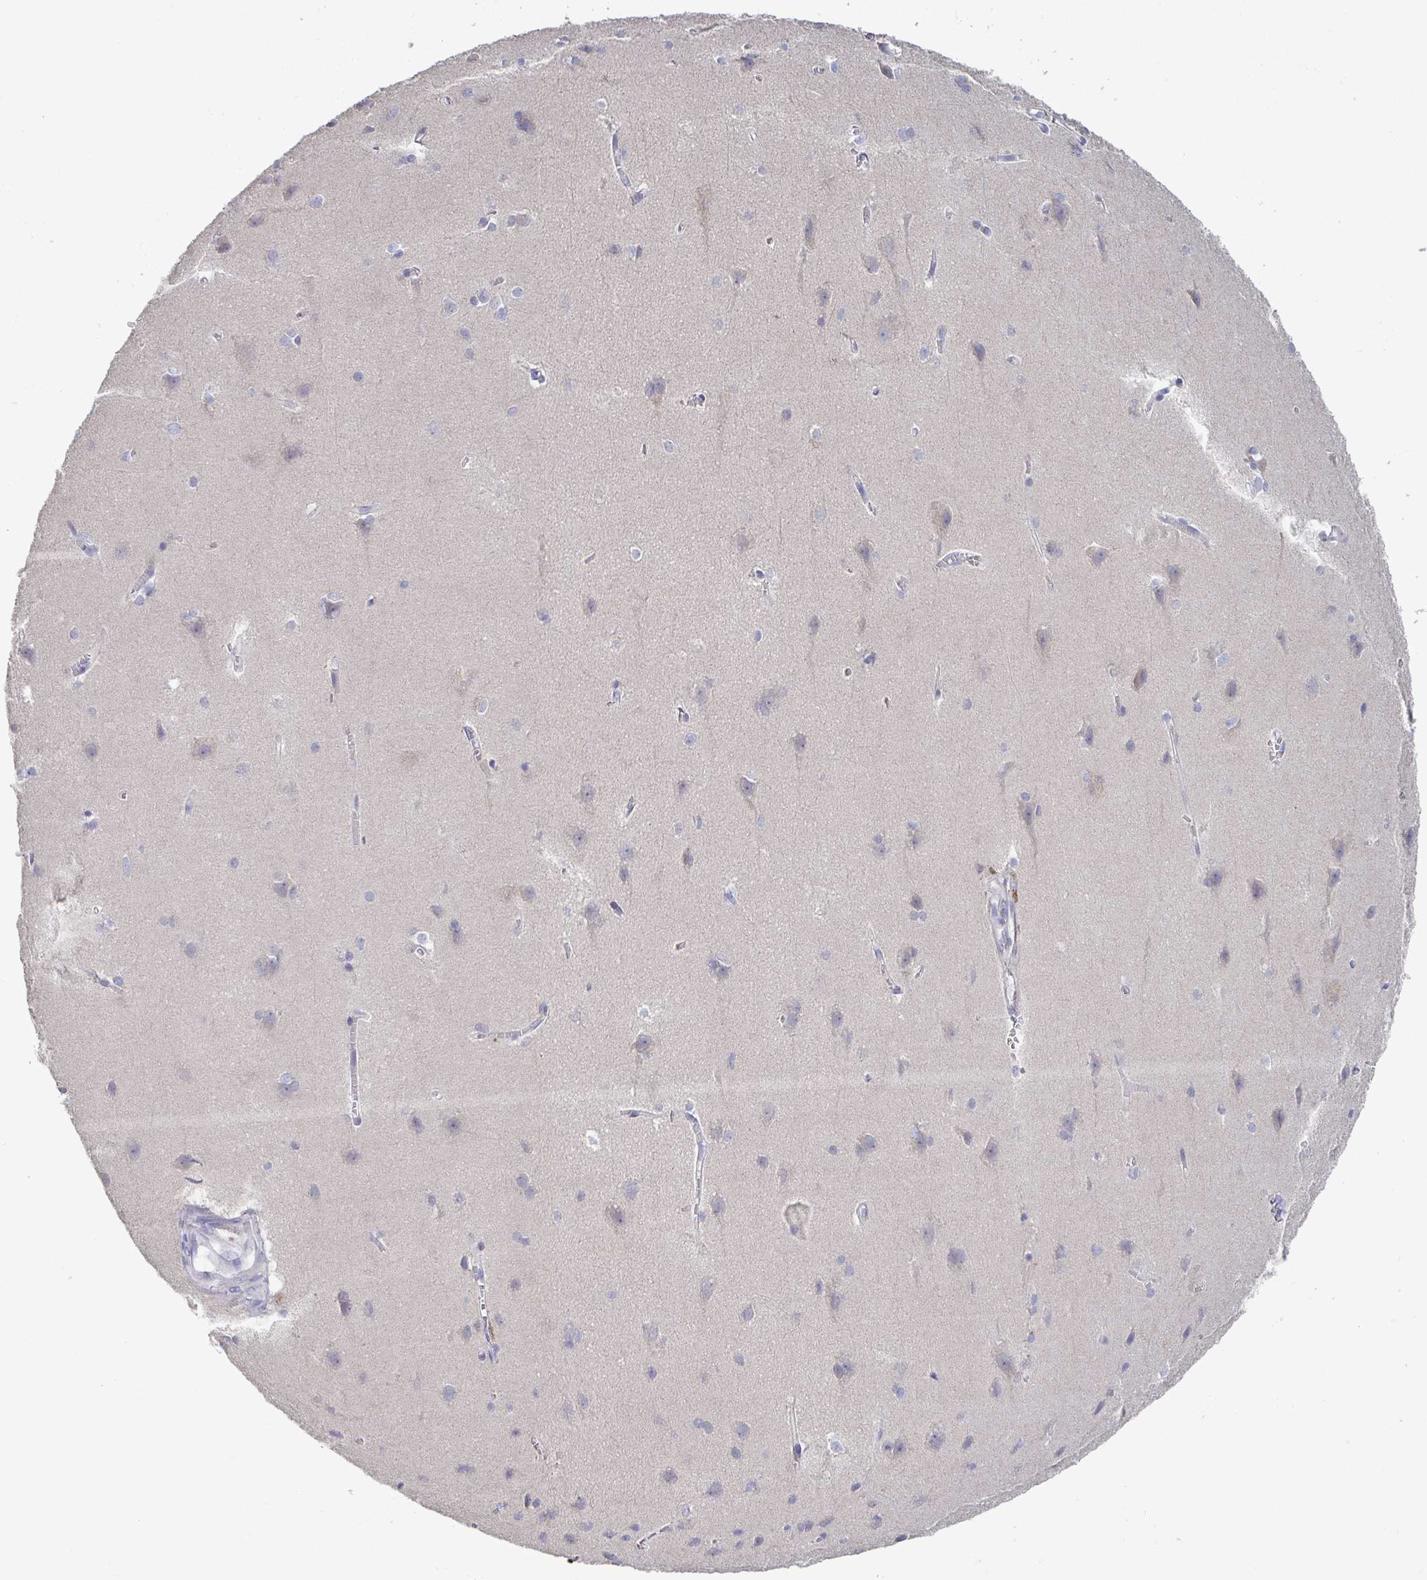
{"staining": {"intensity": "negative", "quantity": "none", "location": "none"}, "tissue": "cerebral cortex", "cell_type": "Endothelial cells", "image_type": "normal", "snomed": [{"axis": "morphology", "description": "Normal tissue, NOS"}, {"axis": "topography", "description": "Cerebral cortex"}], "caption": "Histopathology image shows no protein staining in endothelial cells of normal cerebral cortex. Nuclei are stained in blue.", "gene": "GALNT13", "patient": {"sex": "male", "age": 37}}